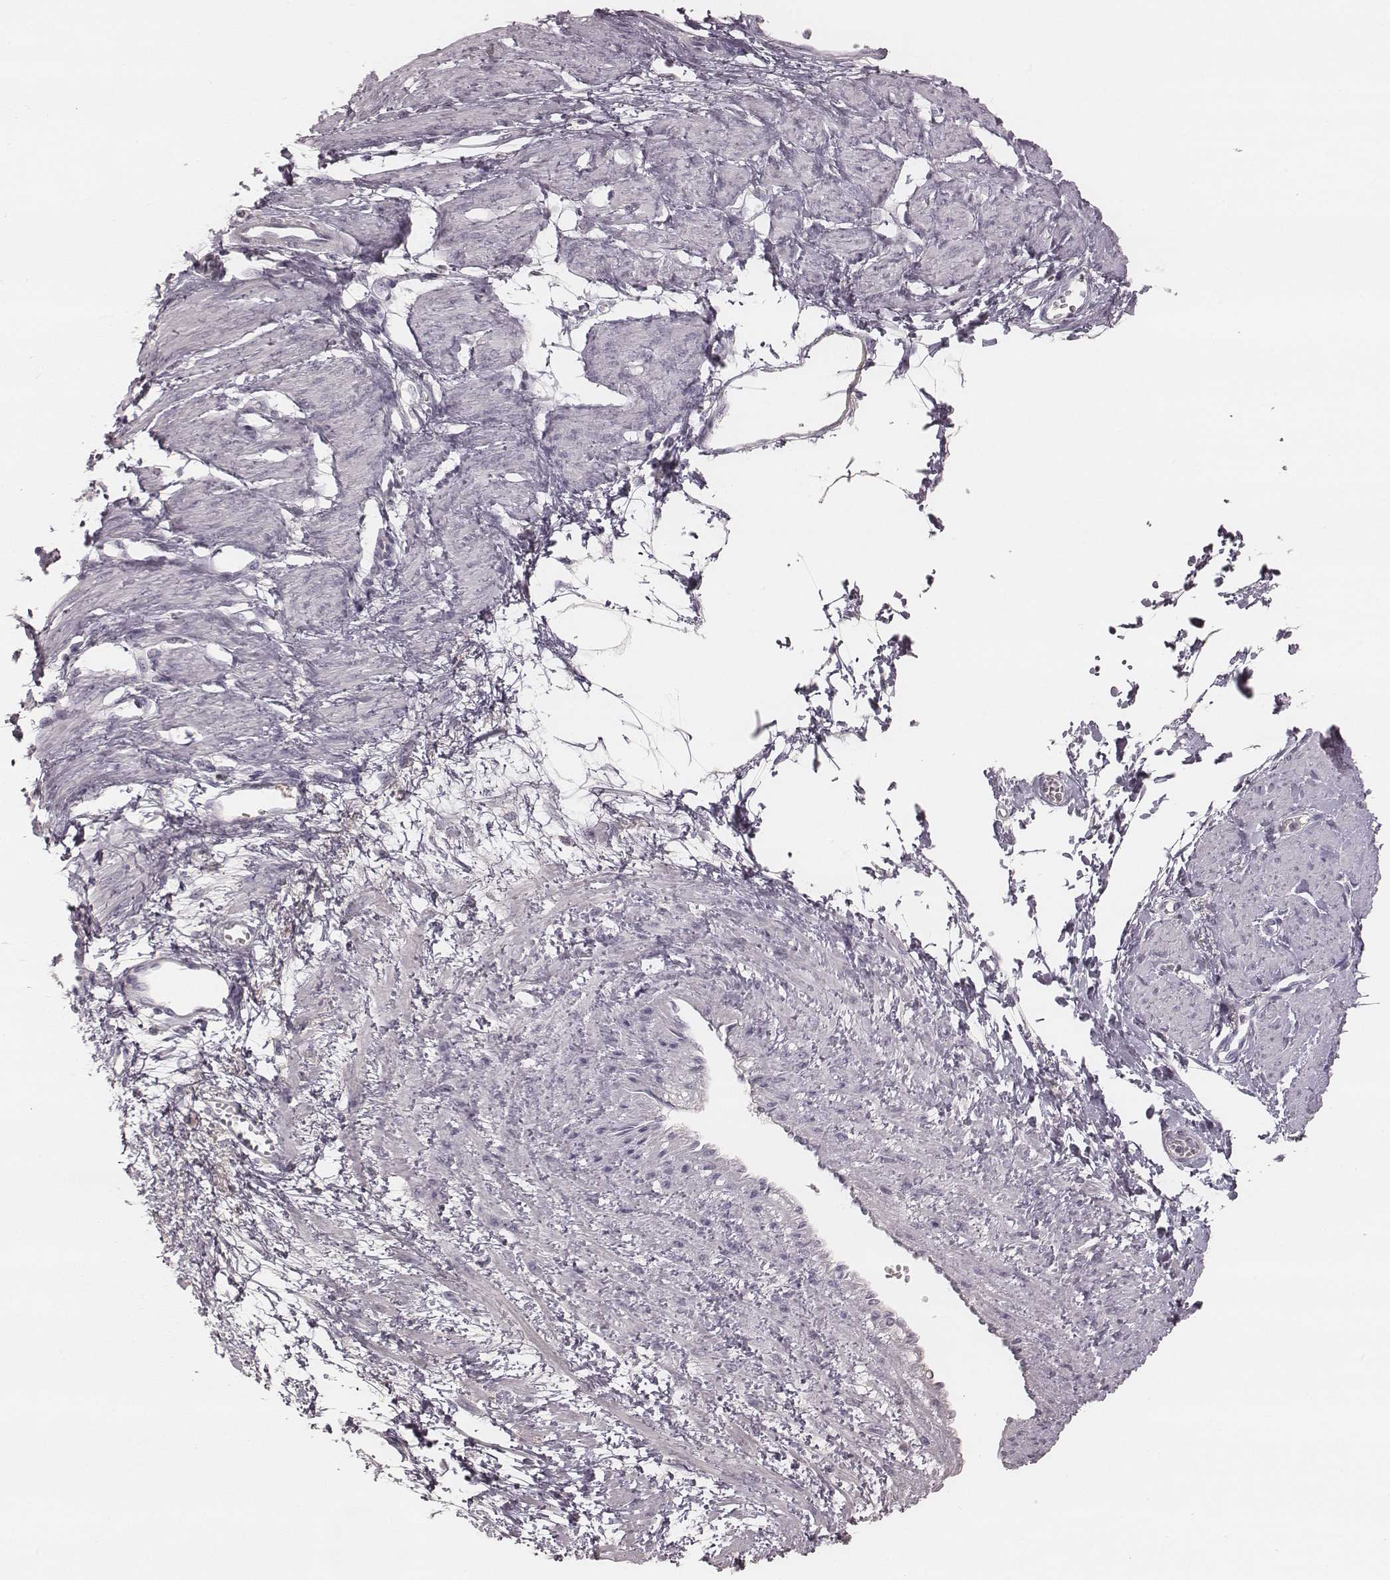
{"staining": {"intensity": "negative", "quantity": "none", "location": "none"}, "tissue": "smooth muscle", "cell_type": "Smooth muscle cells", "image_type": "normal", "snomed": [{"axis": "morphology", "description": "Normal tissue, NOS"}, {"axis": "topography", "description": "Smooth muscle"}, {"axis": "topography", "description": "Uterus"}], "caption": "Immunohistochemistry (IHC) of benign smooth muscle shows no positivity in smooth muscle cells.", "gene": "SMIM24", "patient": {"sex": "female", "age": 39}}